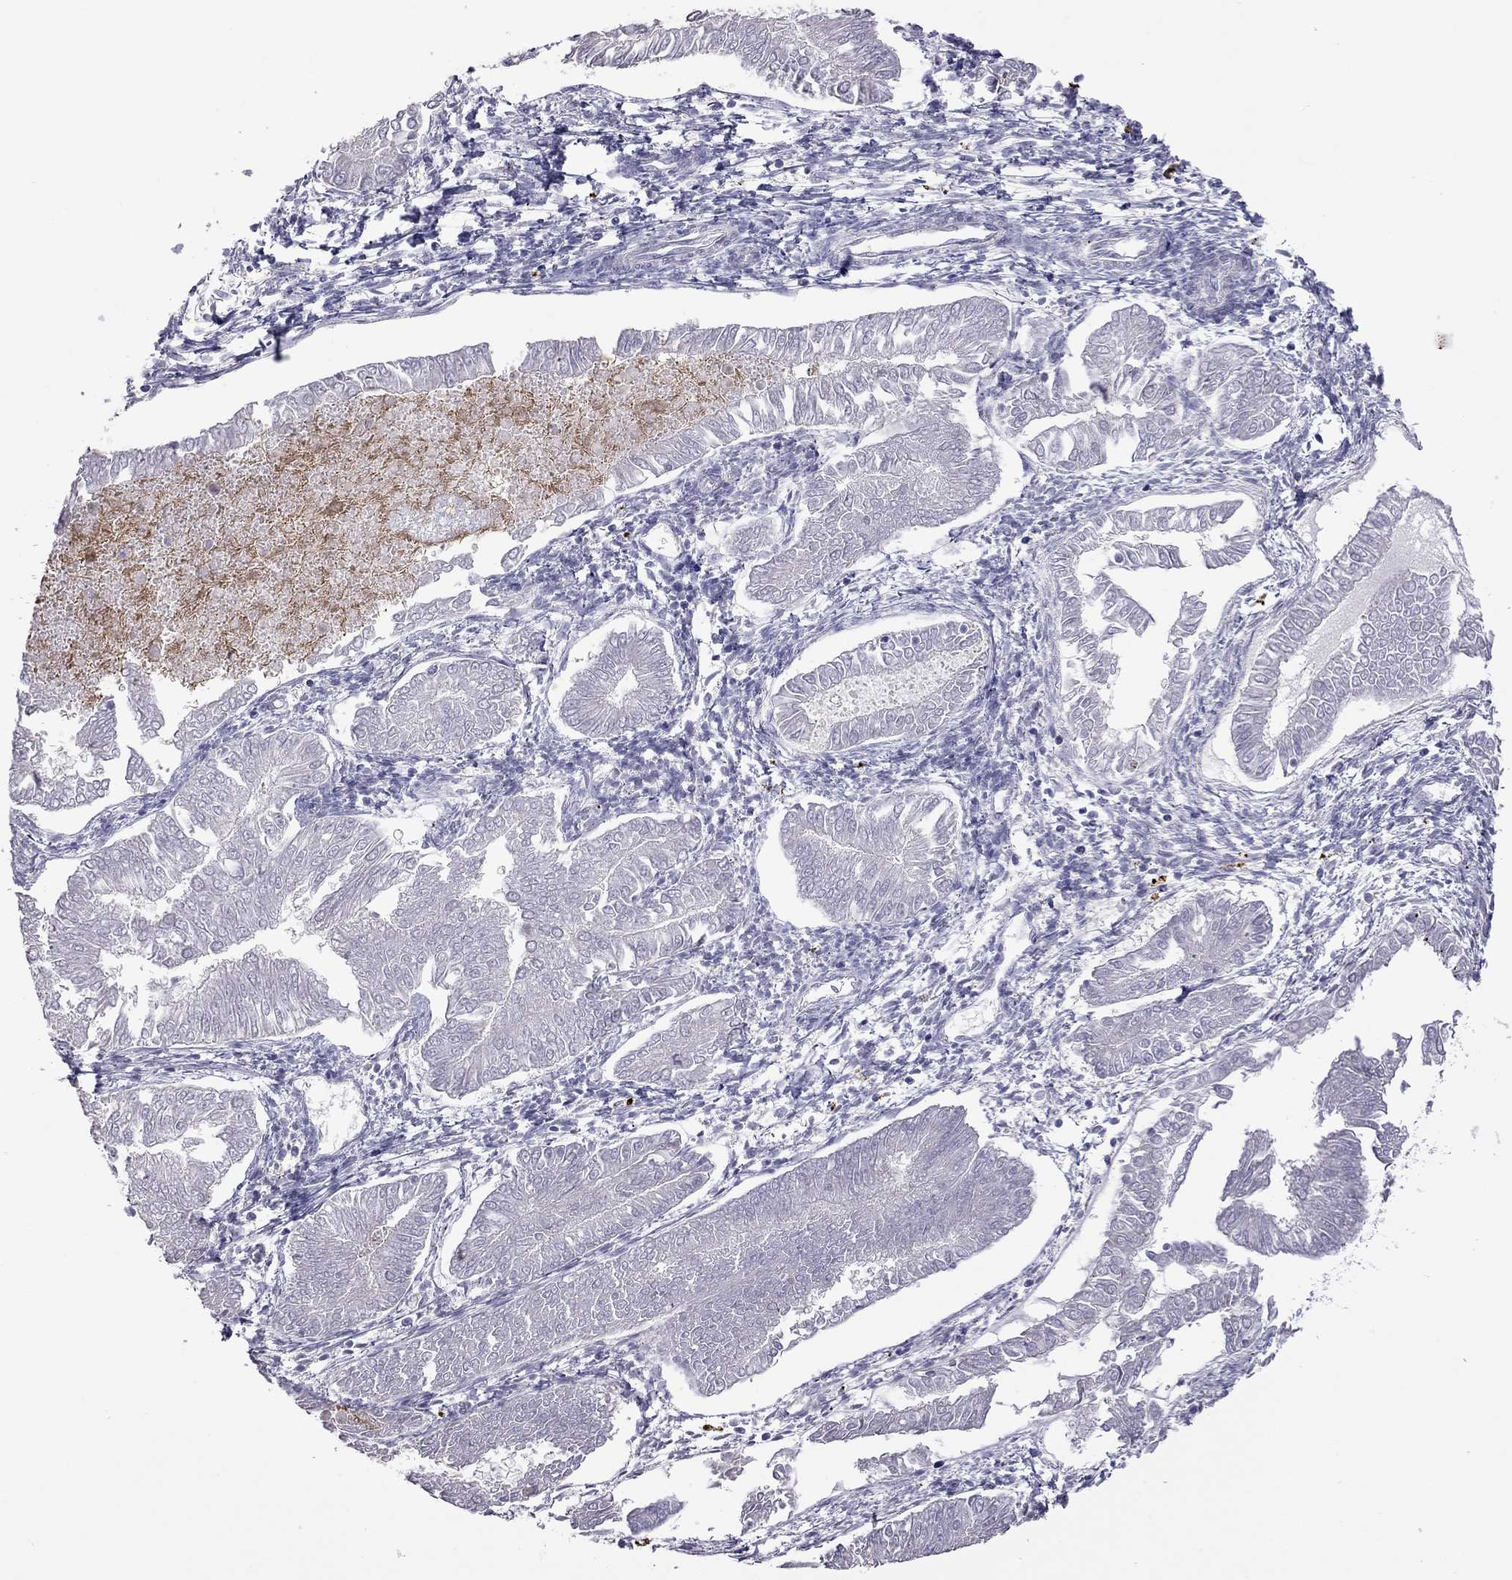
{"staining": {"intensity": "negative", "quantity": "none", "location": "none"}, "tissue": "endometrial cancer", "cell_type": "Tumor cells", "image_type": "cancer", "snomed": [{"axis": "morphology", "description": "Adenocarcinoma, NOS"}, {"axis": "topography", "description": "Endometrium"}], "caption": "This is an immunohistochemistry histopathology image of human endometrial cancer. There is no staining in tumor cells.", "gene": "FEZ1", "patient": {"sex": "female", "age": 53}}